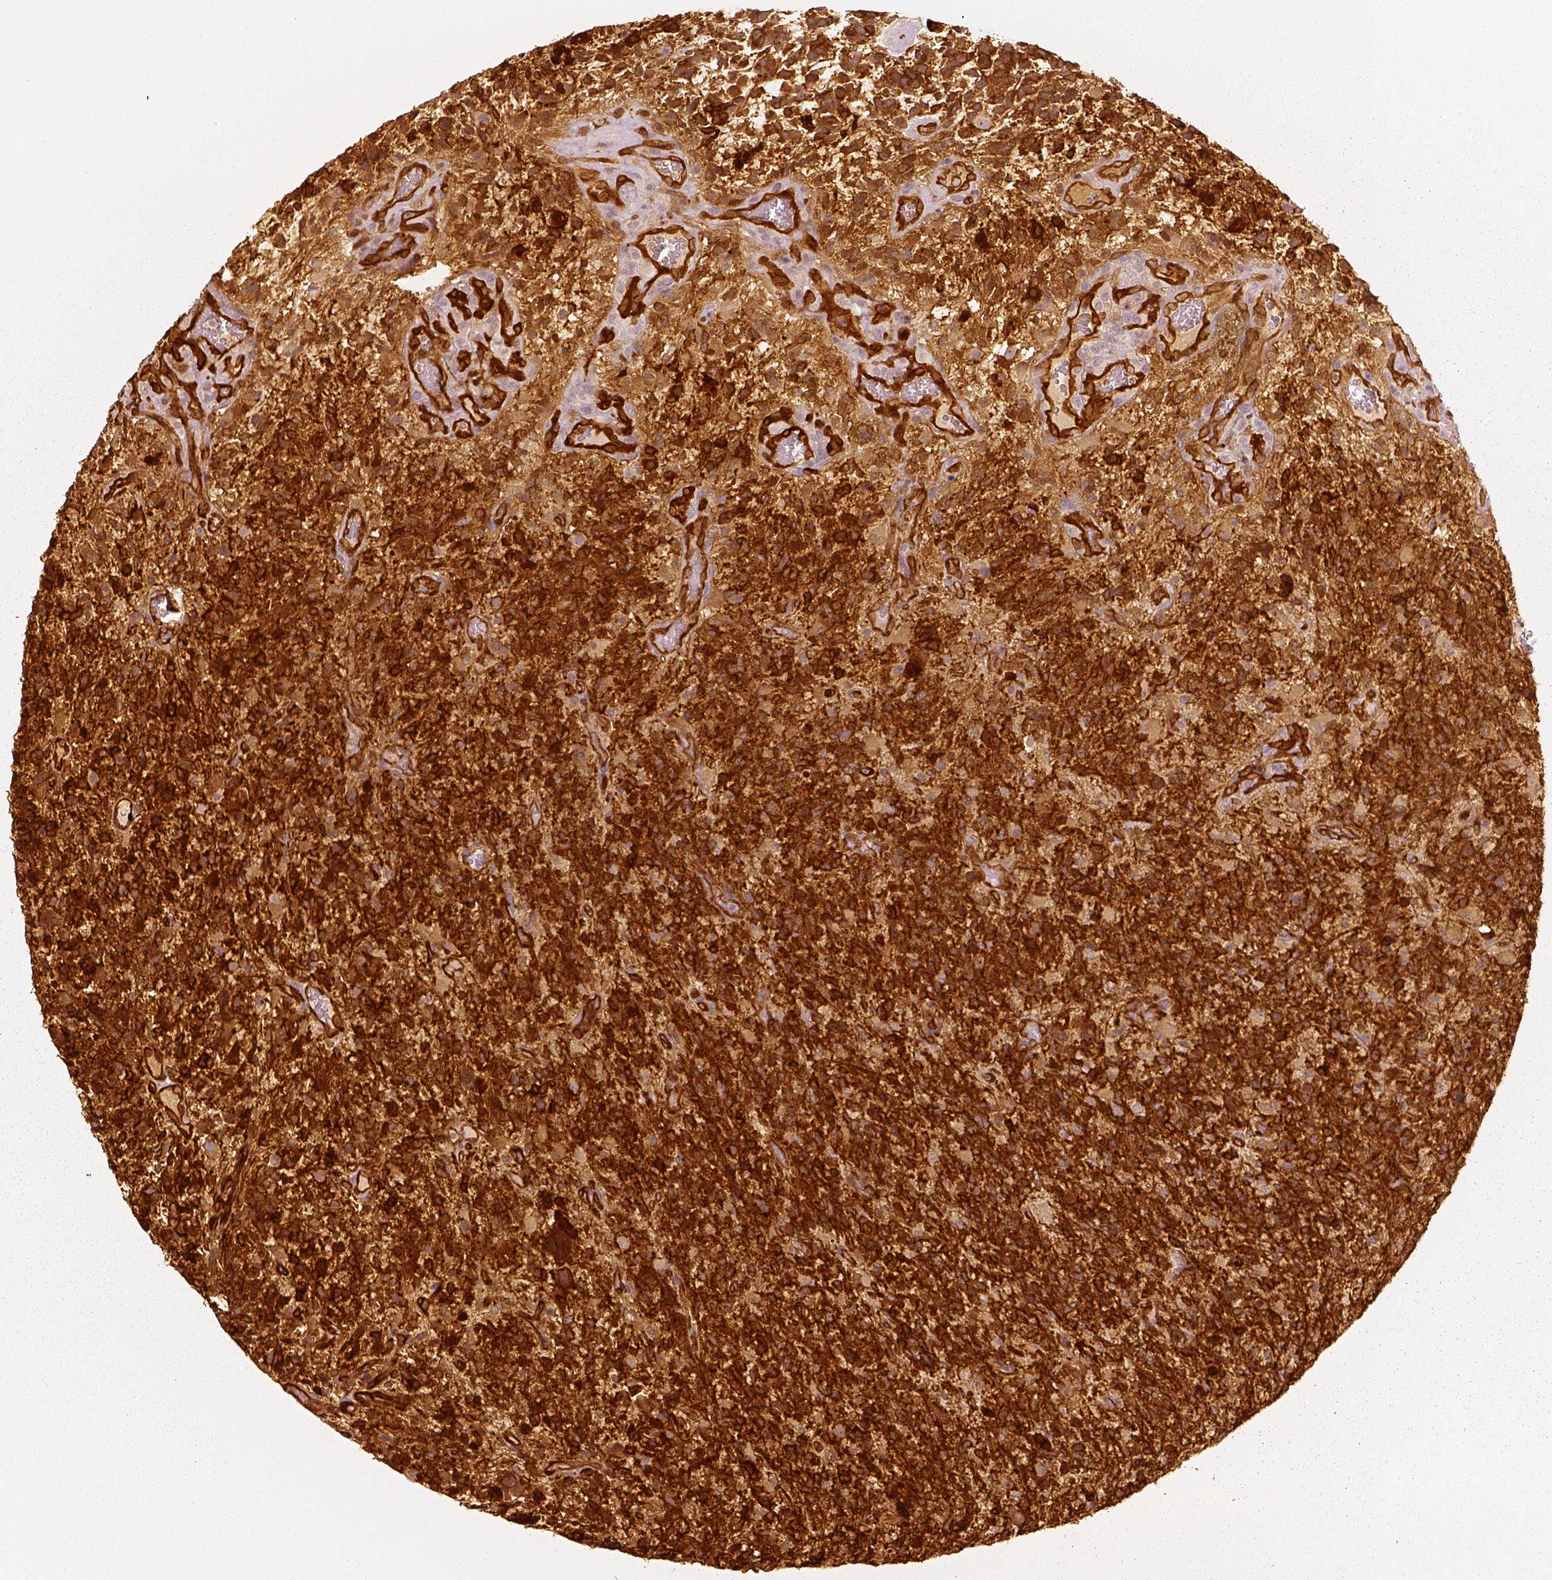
{"staining": {"intensity": "strong", "quantity": ">75%", "location": "cytoplasmic/membranous"}, "tissue": "glioma", "cell_type": "Tumor cells", "image_type": "cancer", "snomed": [{"axis": "morphology", "description": "Glioma, malignant, High grade"}, {"axis": "topography", "description": "Brain"}], "caption": "Immunohistochemical staining of malignant glioma (high-grade) displays high levels of strong cytoplasmic/membranous positivity in about >75% of tumor cells.", "gene": "FSCN1", "patient": {"sex": "female", "age": 71}}